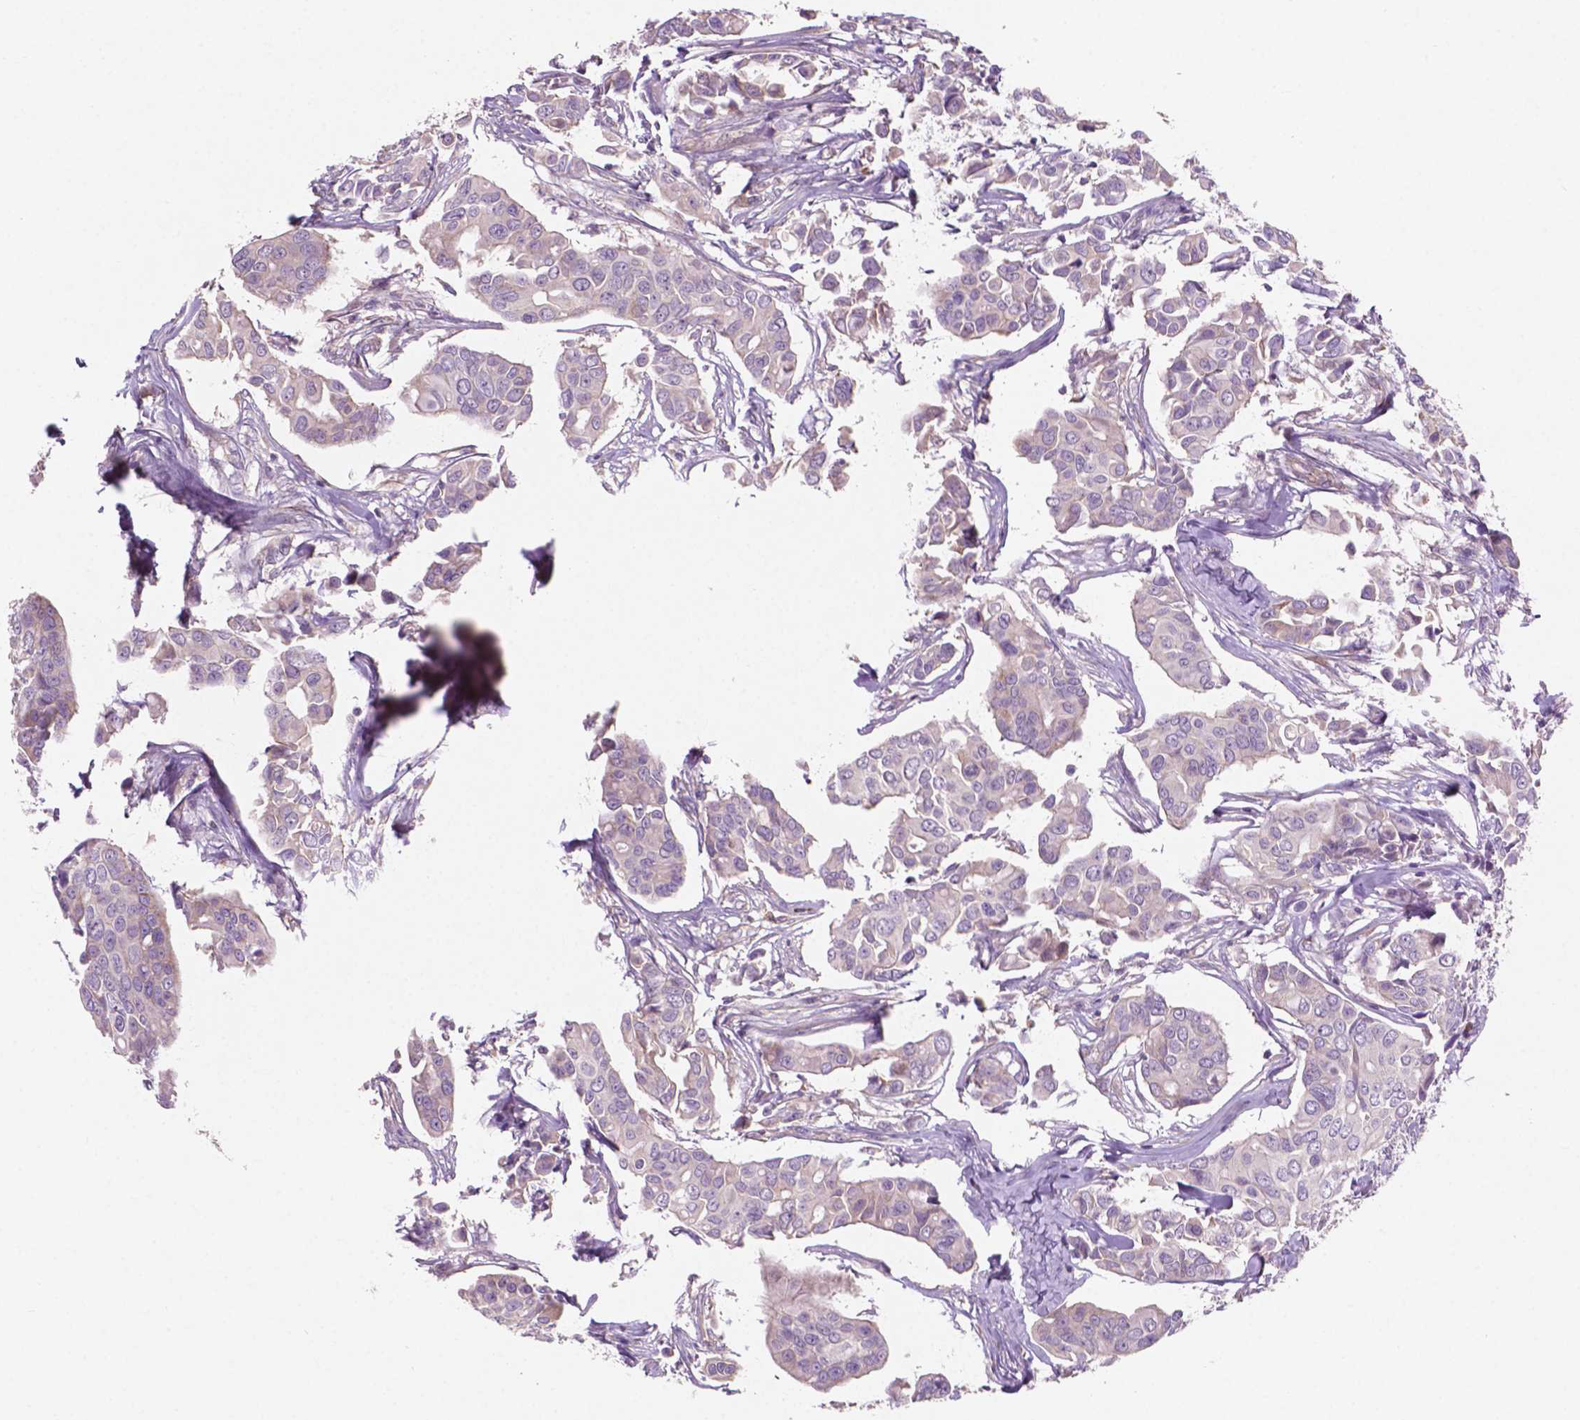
{"staining": {"intensity": "negative", "quantity": "none", "location": "none"}, "tissue": "breast cancer", "cell_type": "Tumor cells", "image_type": "cancer", "snomed": [{"axis": "morphology", "description": "Duct carcinoma"}, {"axis": "topography", "description": "Breast"}], "caption": "A high-resolution photomicrograph shows immunohistochemistry (IHC) staining of breast invasive ductal carcinoma, which demonstrates no significant positivity in tumor cells.", "gene": "LRP1B", "patient": {"sex": "female", "age": 54}}